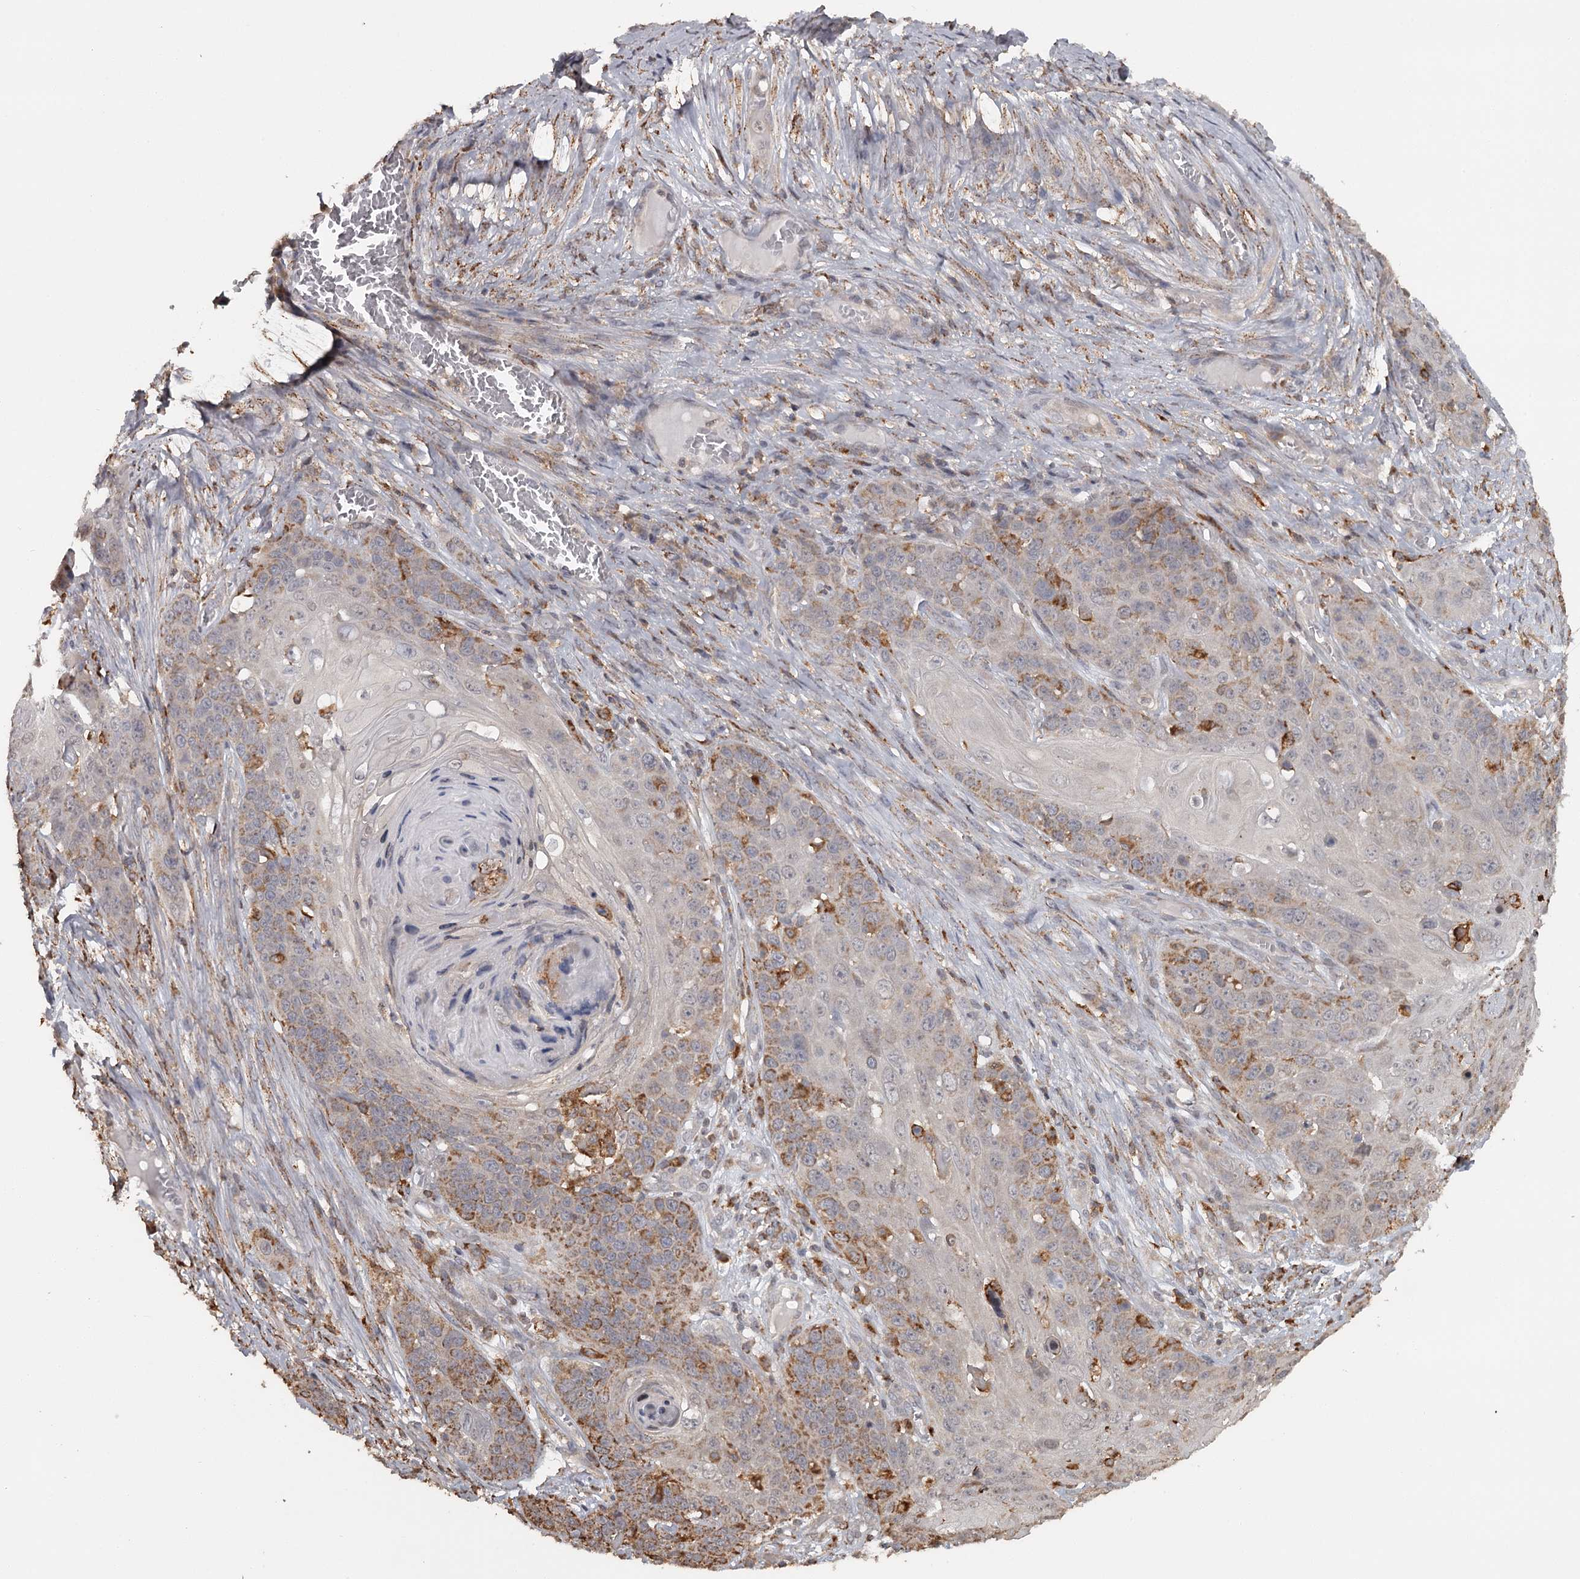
{"staining": {"intensity": "moderate", "quantity": "25%-75%", "location": "cytoplasmic/membranous"}, "tissue": "skin cancer", "cell_type": "Tumor cells", "image_type": "cancer", "snomed": [{"axis": "morphology", "description": "Squamous cell carcinoma, NOS"}, {"axis": "topography", "description": "Skin"}], "caption": "Tumor cells reveal medium levels of moderate cytoplasmic/membranous staining in approximately 25%-75% of cells in human squamous cell carcinoma (skin).", "gene": "FAXC", "patient": {"sex": "male", "age": 55}}